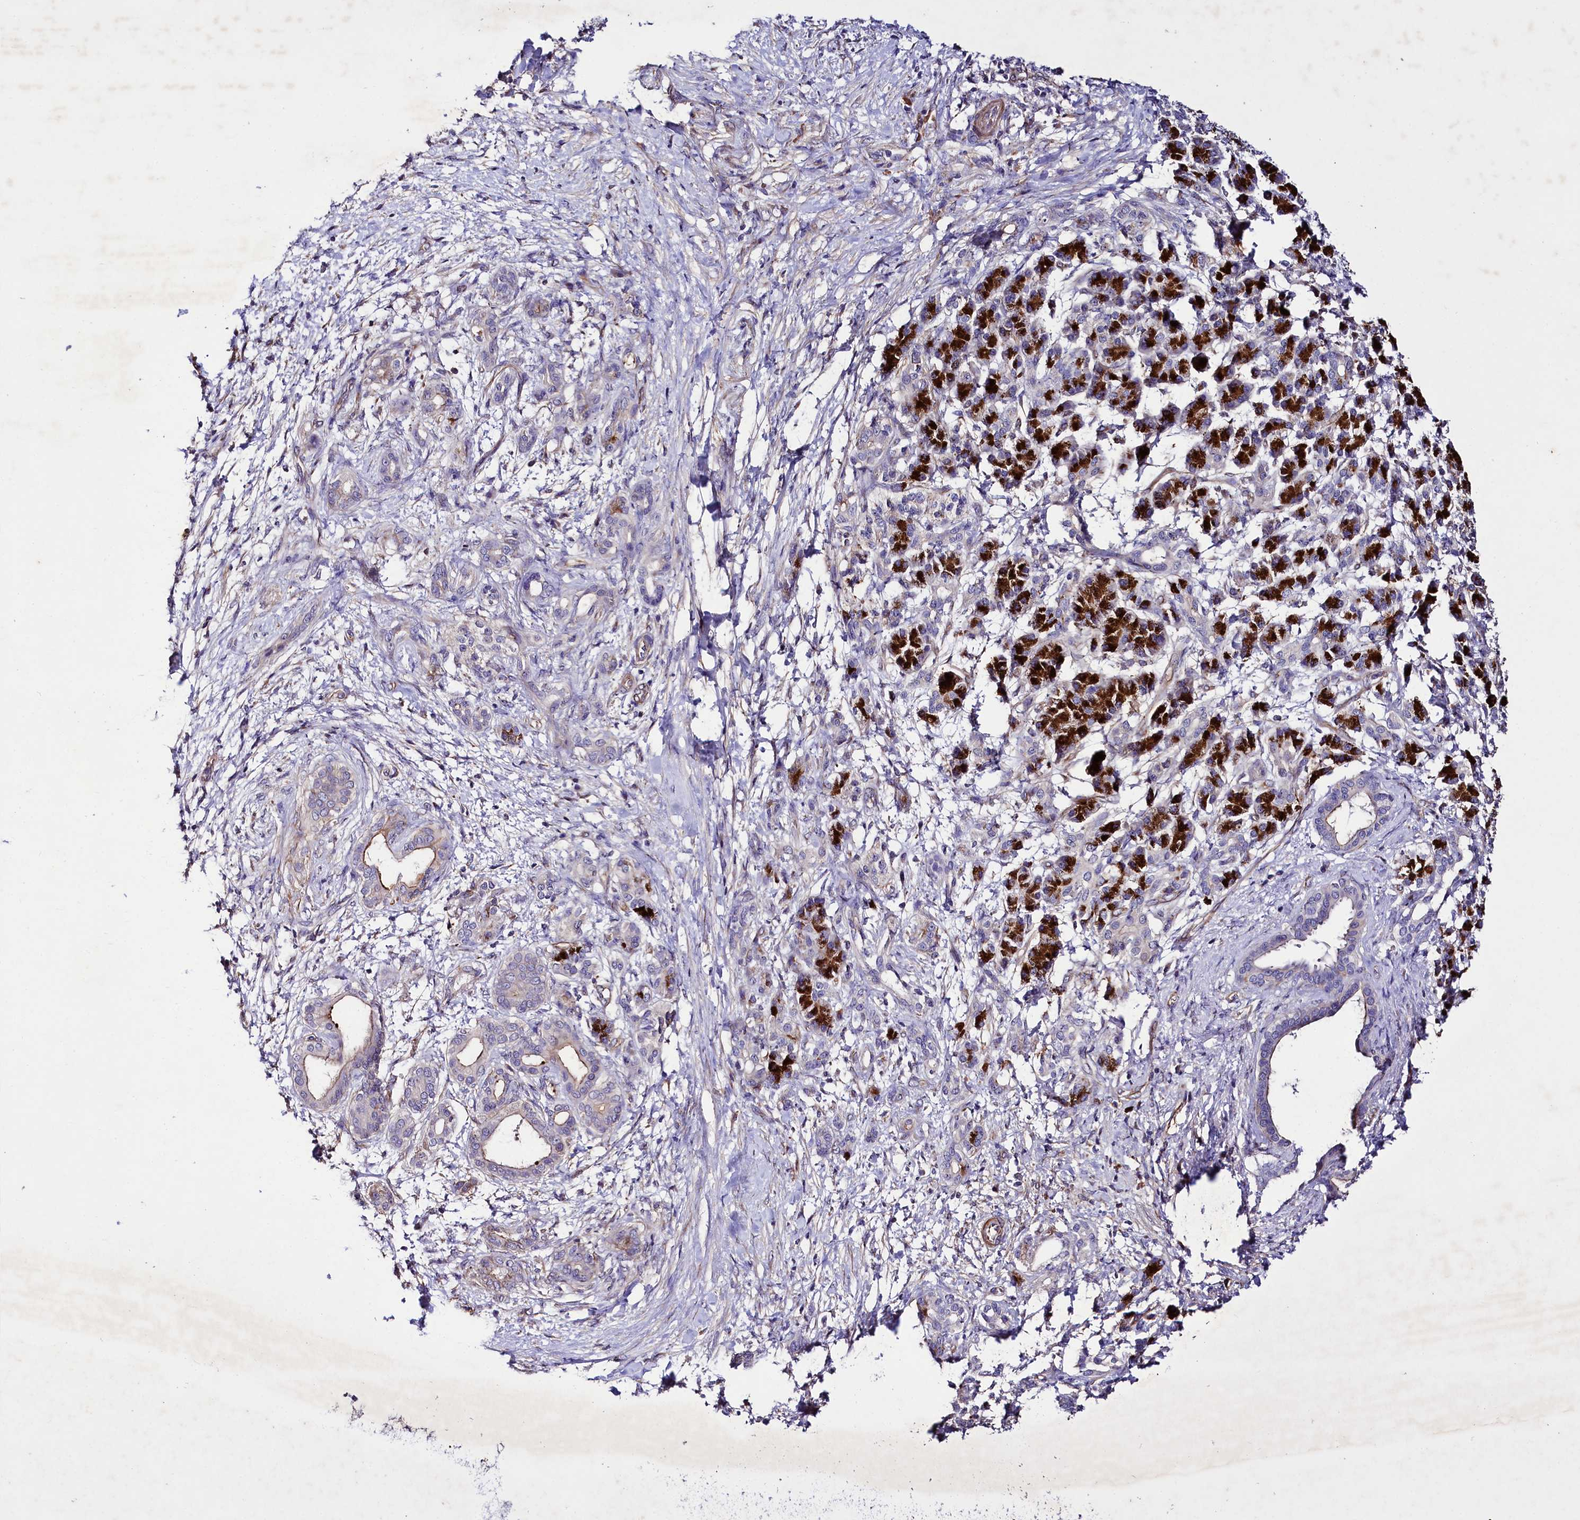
{"staining": {"intensity": "moderate", "quantity": "<25%", "location": "cytoplasmic/membranous"}, "tissue": "pancreatic cancer", "cell_type": "Tumor cells", "image_type": "cancer", "snomed": [{"axis": "morphology", "description": "Adenocarcinoma, NOS"}, {"axis": "topography", "description": "Pancreas"}], "caption": "Immunohistochemistry (DAB (3,3'-diaminobenzidine)) staining of pancreatic adenocarcinoma reveals moderate cytoplasmic/membranous protein staining in approximately <25% of tumor cells.", "gene": "SLC7A1", "patient": {"sex": "female", "age": 55}}